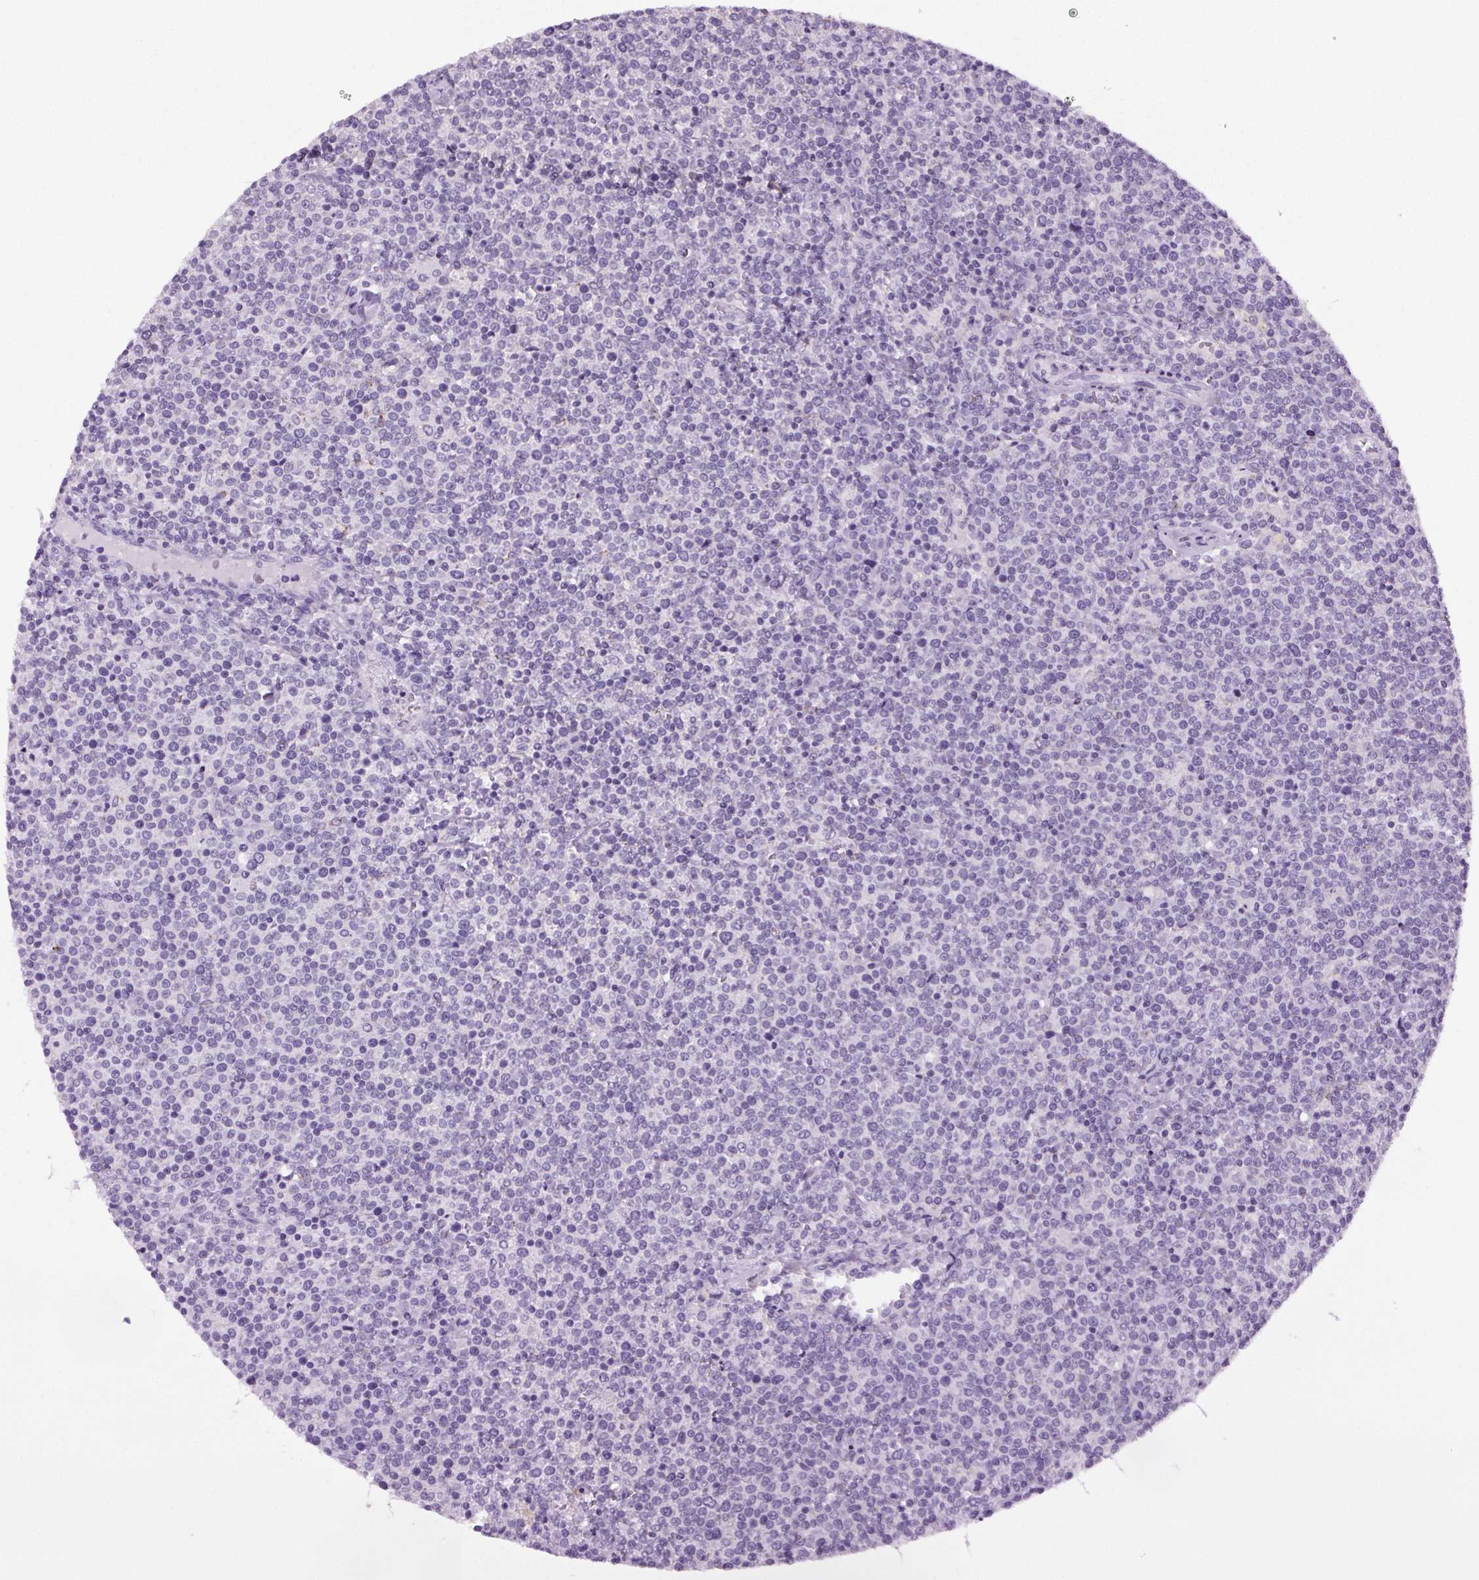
{"staining": {"intensity": "negative", "quantity": "none", "location": "none"}, "tissue": "lymphoma", "cell_type": "Tumor cells", "image_type": "cancer", "snomed": [{"axis": "morphology", "description": "Malignant lymphoma, non-Hodgkin's type, High grade"}, {"axis": "topography", "description": "Lymph node"}], "caption": "The image reveals no significant expression in tumor cells of malignant lymphoma, non-Hodgkin's type (high-grade). (Stains: DAB (3,3'-diaminobenzidine) IHC with hematoxylin counter stain, Microscopy: brightfield microscopy at high magnification).", "gene": "GPIHBP1", "patient": {"sex": "male", "age": 61}}